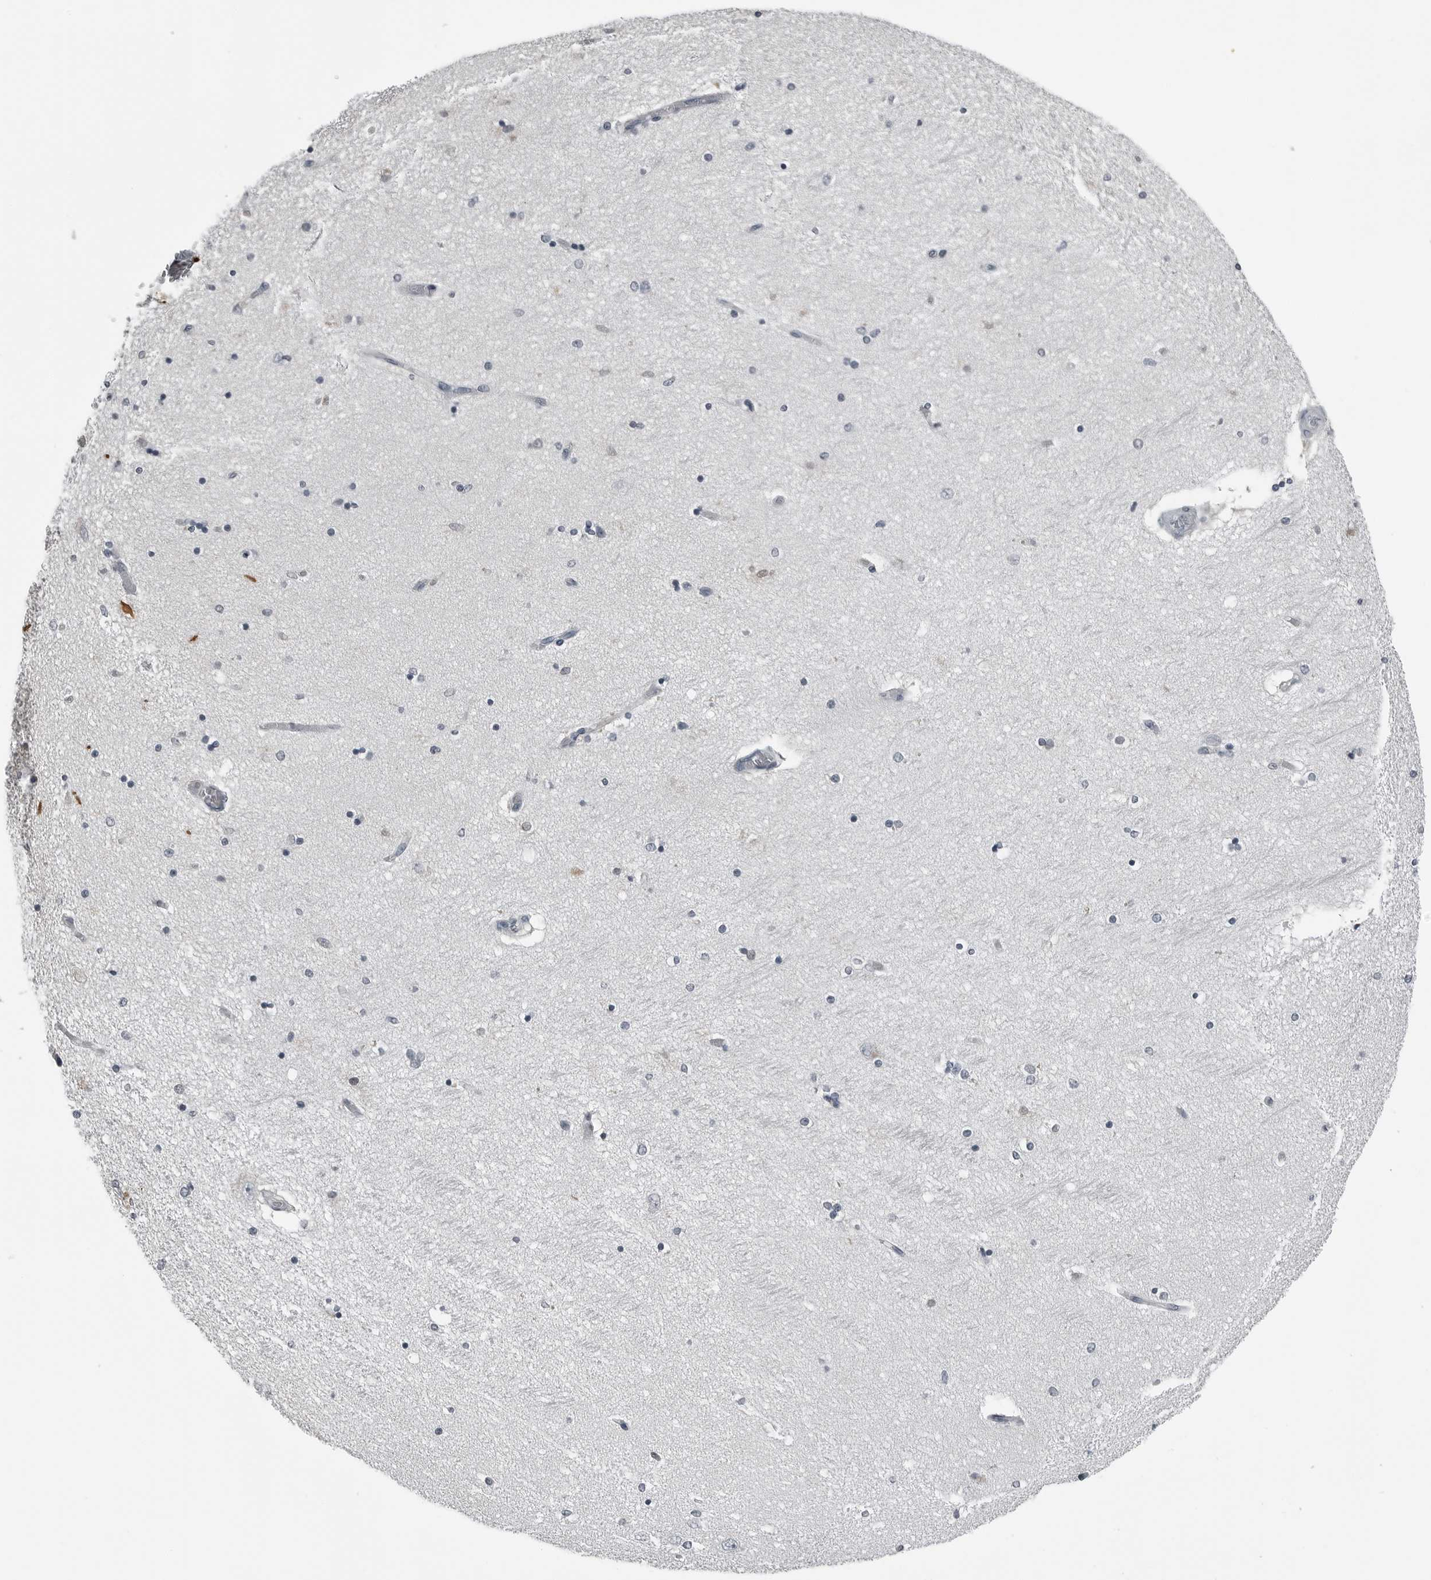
{"staining": {"intensity": "negative", "quantity": "none", "location": "none"}, "tissue": "hippocampus", "cell_type": "Glial cells", "image_type": "normal", "snomed": [{"axis": "morphology", "description": "Normal tissue, NOS"}, {"axis": "topography", "description": "Hippocampus"}], "caption": "Human hippocampus stained for a protein using immunohistochemistry (IHC) exhibits no positivity in glial cells.", "gene": "SPINK1", "patient": {"sex": "female", "age": 54}}